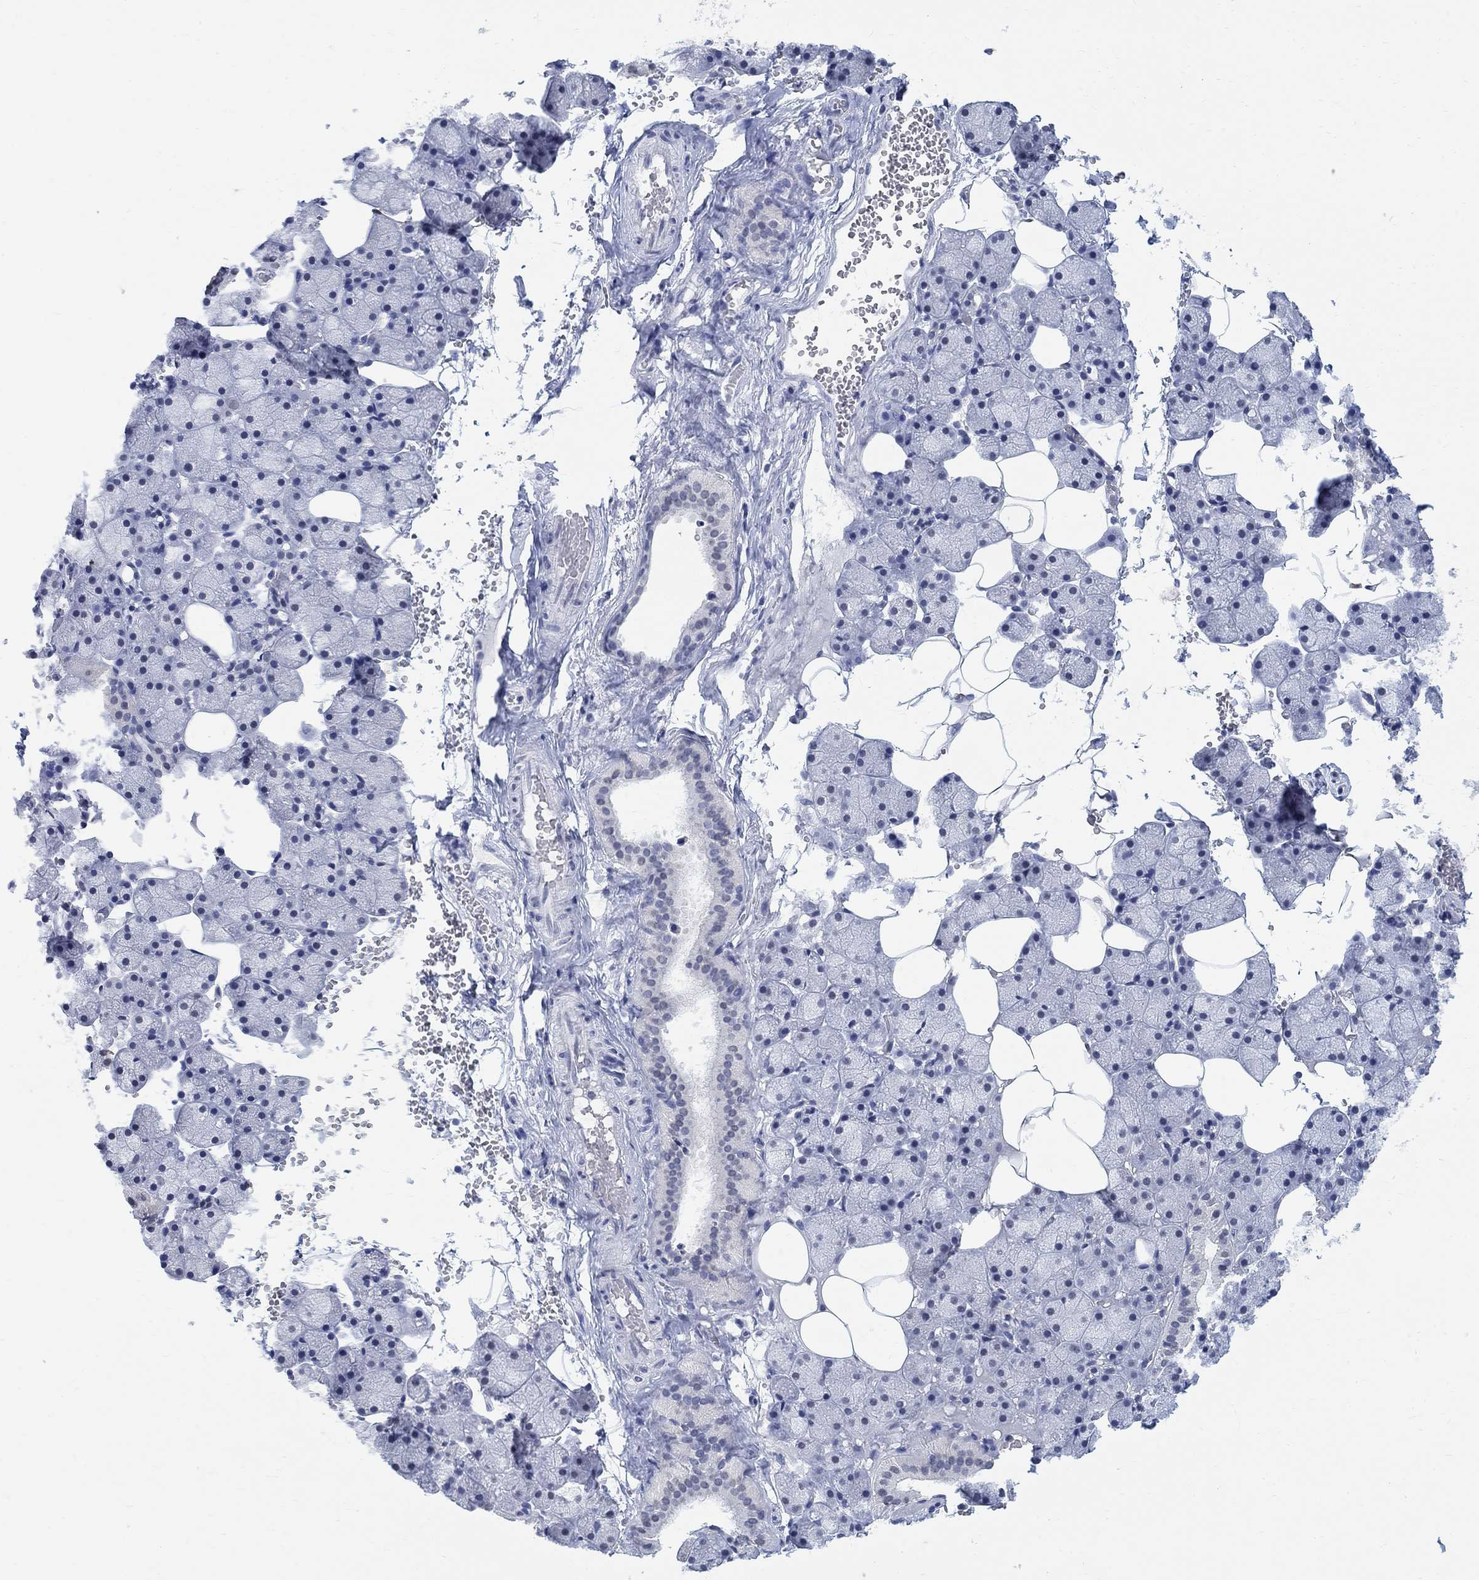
{"staining": {"intensity": "negative", "quantity": "none", "location": "none"}, "tissue": "salivary gland", "cell_type": "Glandular cells", "image_type": "normal", "snomed": [{"axis": "morphology", "description": "Normal tissue, NOS"}, {"axis": "topography", "description": "Salivary gland"}], "caption": "The histopathology image displays no staining of glandular cells in benign salivary gland. Brightfield microscopy of IHC stained with DAB (brown) and hematoxylin (blue), captured at high magnification.", "gene": "ANKS1B", "patient": {"sex": "male", "age": 38}}